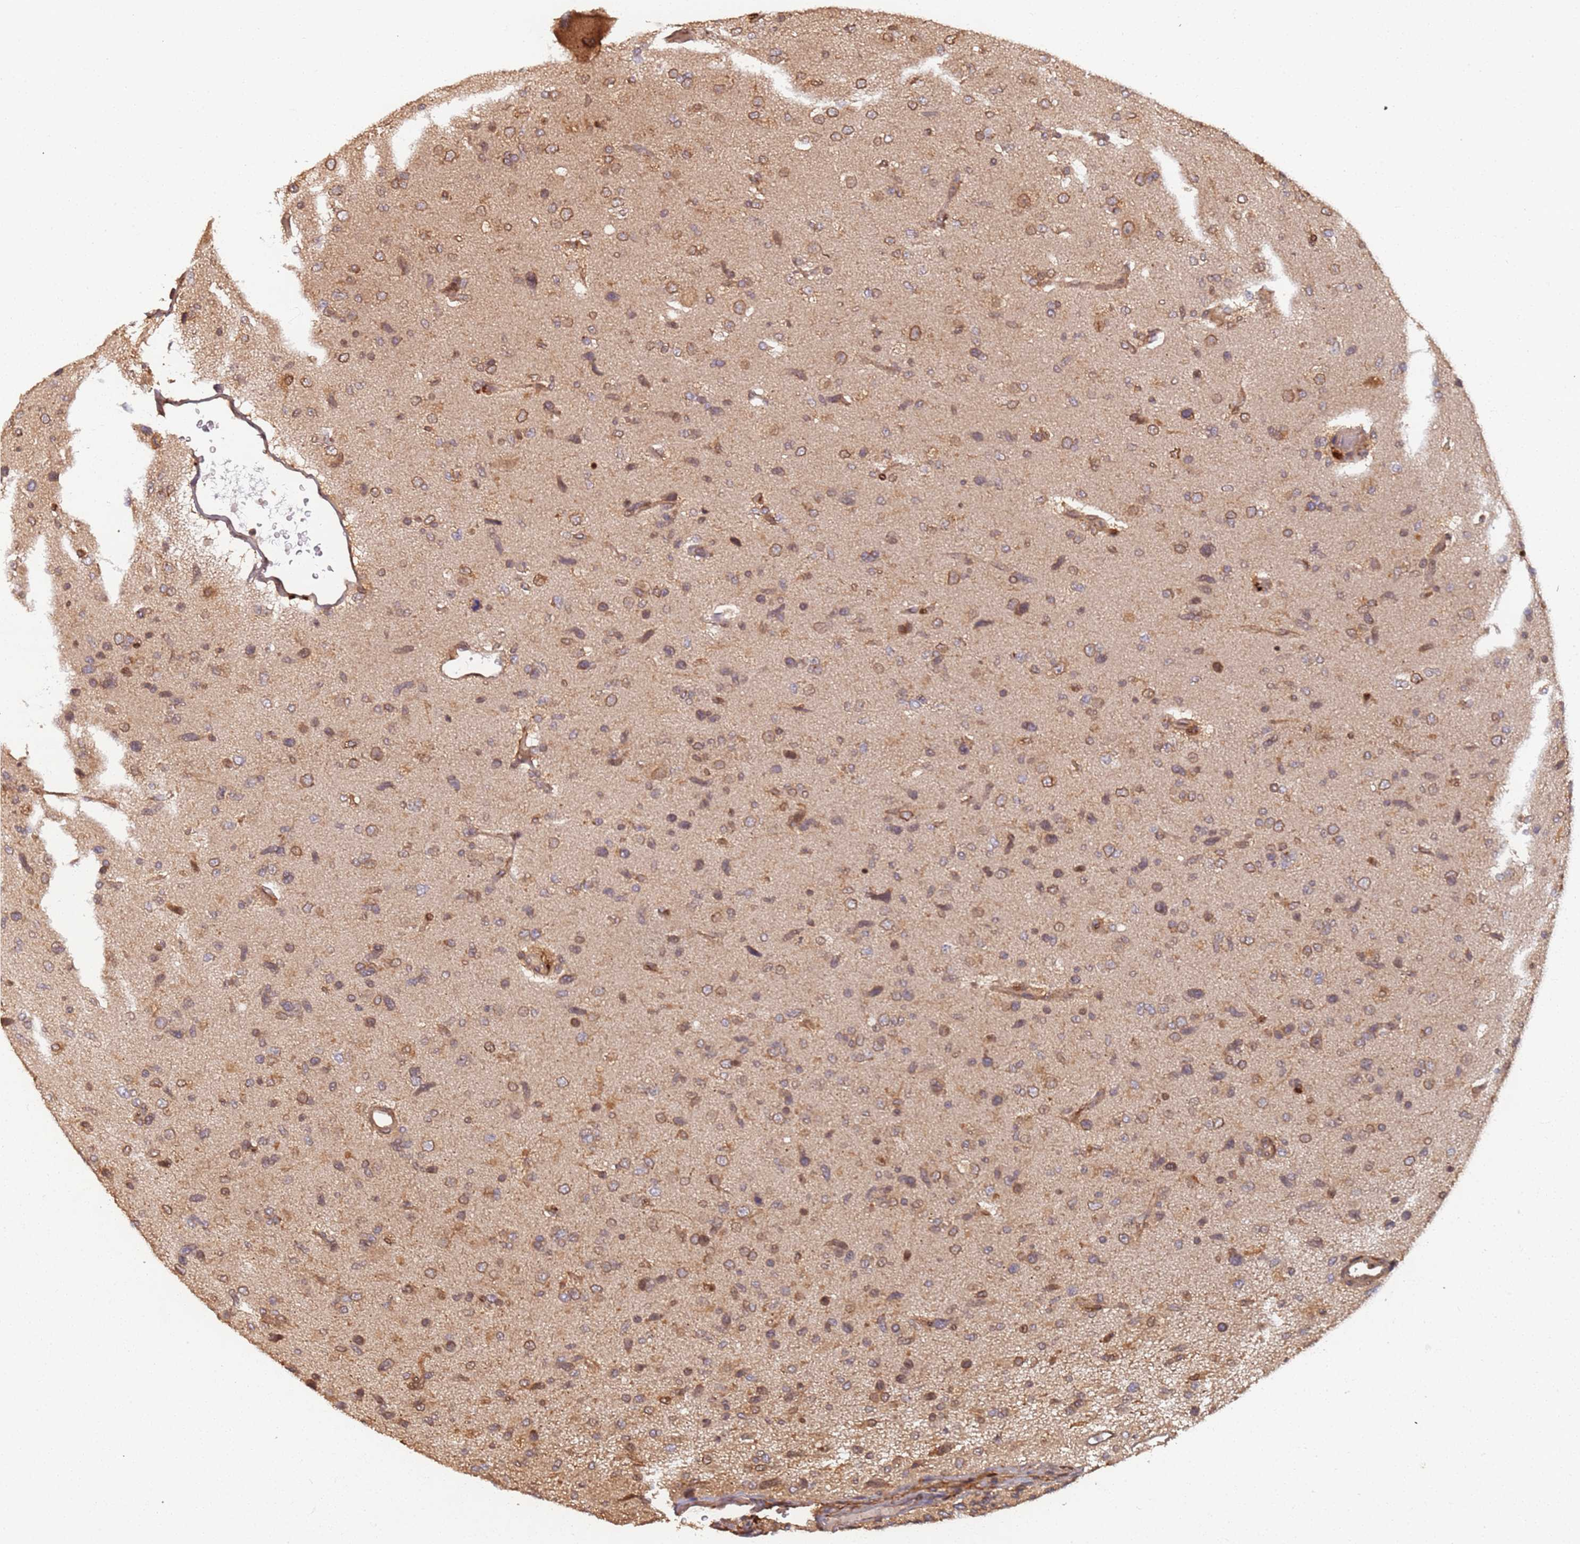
{"staining": {"intensity": "moderate", "quantity": "<25%", "location": "nuclear"}, "tissue": "glioma", "cell_type": "Tumor cells", "image_type": "cancer", "snomed": [{"axis": "morphology", "description": "Glioma, malignant, High grade"}, {"axis": "topography", "description": "Brain"}], "caption": "Protein analysis of malignant glioma (high-grade) tissue demonstrates moderate nuclear expression in approximately <25% of tumor cells.", "gene": "SDCCAG8", "patient": {"sex": "male", "age": 77}}